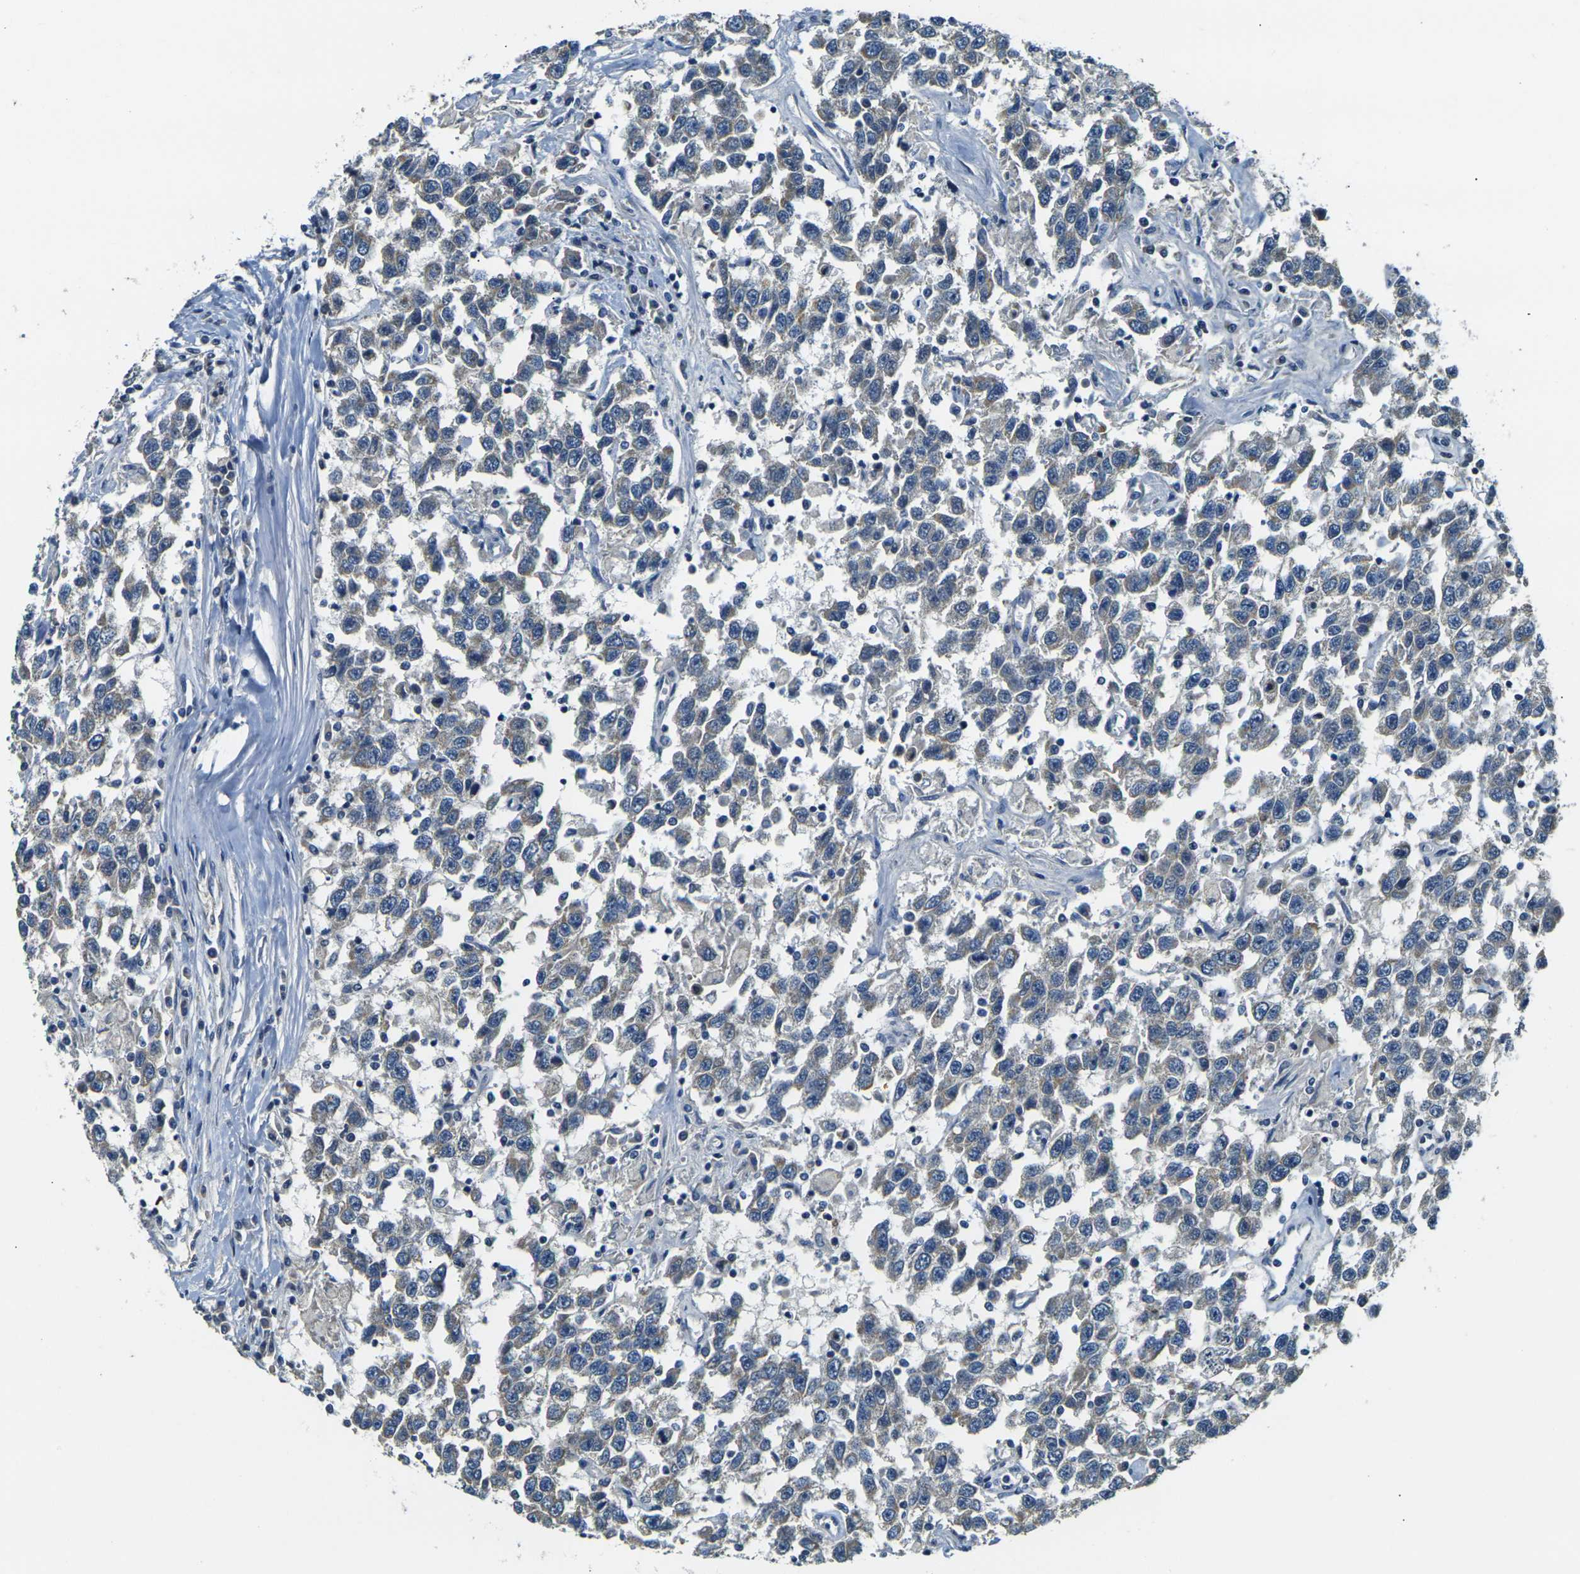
{"staining": {"intensity": "weak", "quantity": "25%-75%", "location": "cytoplasmic/membranous"}, "tissue": "testis cancer", "cell_type": "Tumor cells", "image_type": "cancer", "snomed": [{"axis": "morphology", "description": "Seminoma, NOS"}, {"axis": "topography", "description": "Testis"}], "caption": "Immunohistochemical staining of human testis cancer demonstrates low levels of weak cytoplasmic/membranous expression in about 25%-75% of tumor cells.", "gene": "SHISAL2B", "patient": {"sex": "male", "age": 41}}